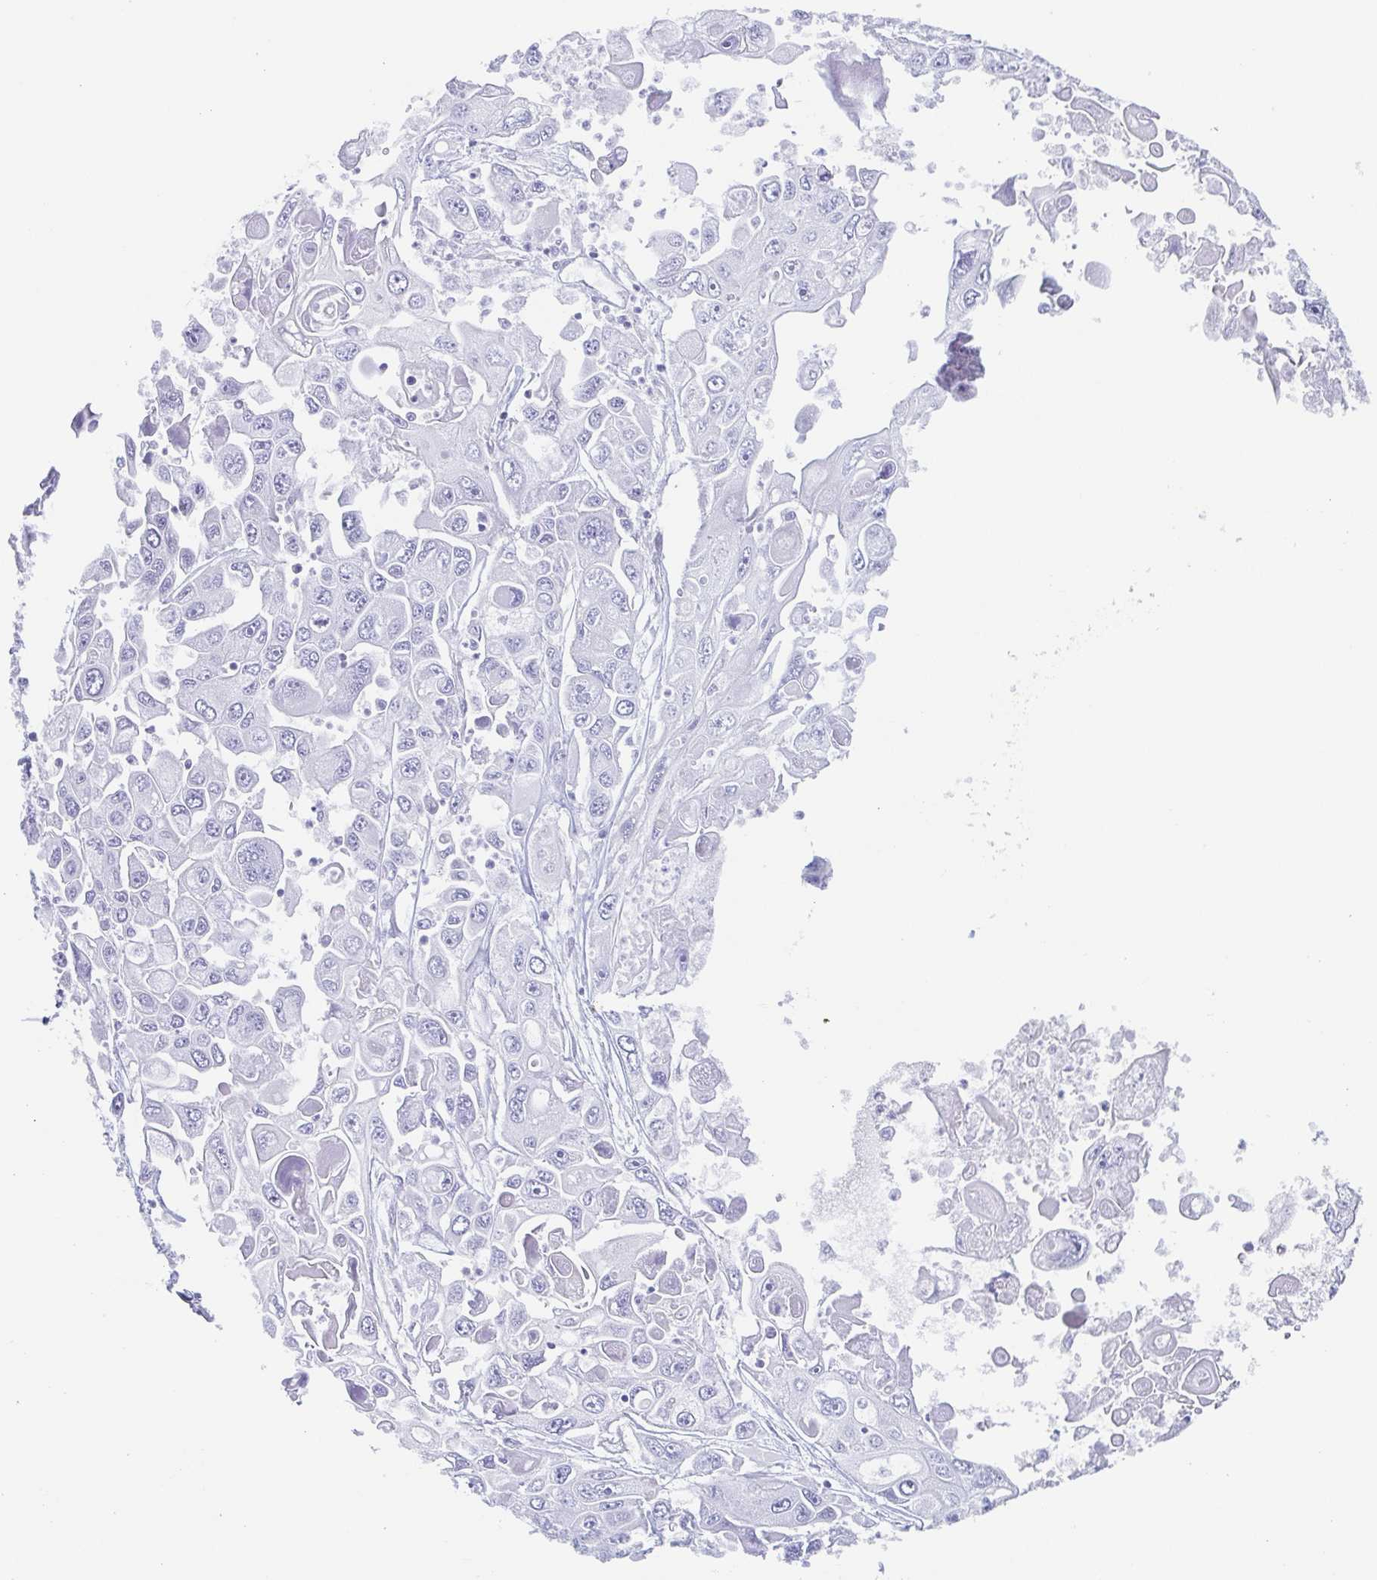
{"staining": {"intensity": "negative", "quantity": "none", "location": "none"}, "tissue": "pancreatic cancer", "cell_type": "Tumor cells", "image_type": "cancer", "snomed": [{"axis": "morphology", "description": "Adenocarcinoma, NOS"}, {"axis": "topography", "description": "Pancreas"}], "caption": "This is a photomicrograph of IHC staining of pancreatic adenocarcinoma, which shows no positivity in tumor cells.", "gene": "TAGLN3", "patient": {"sex": "male", "age": 70}}